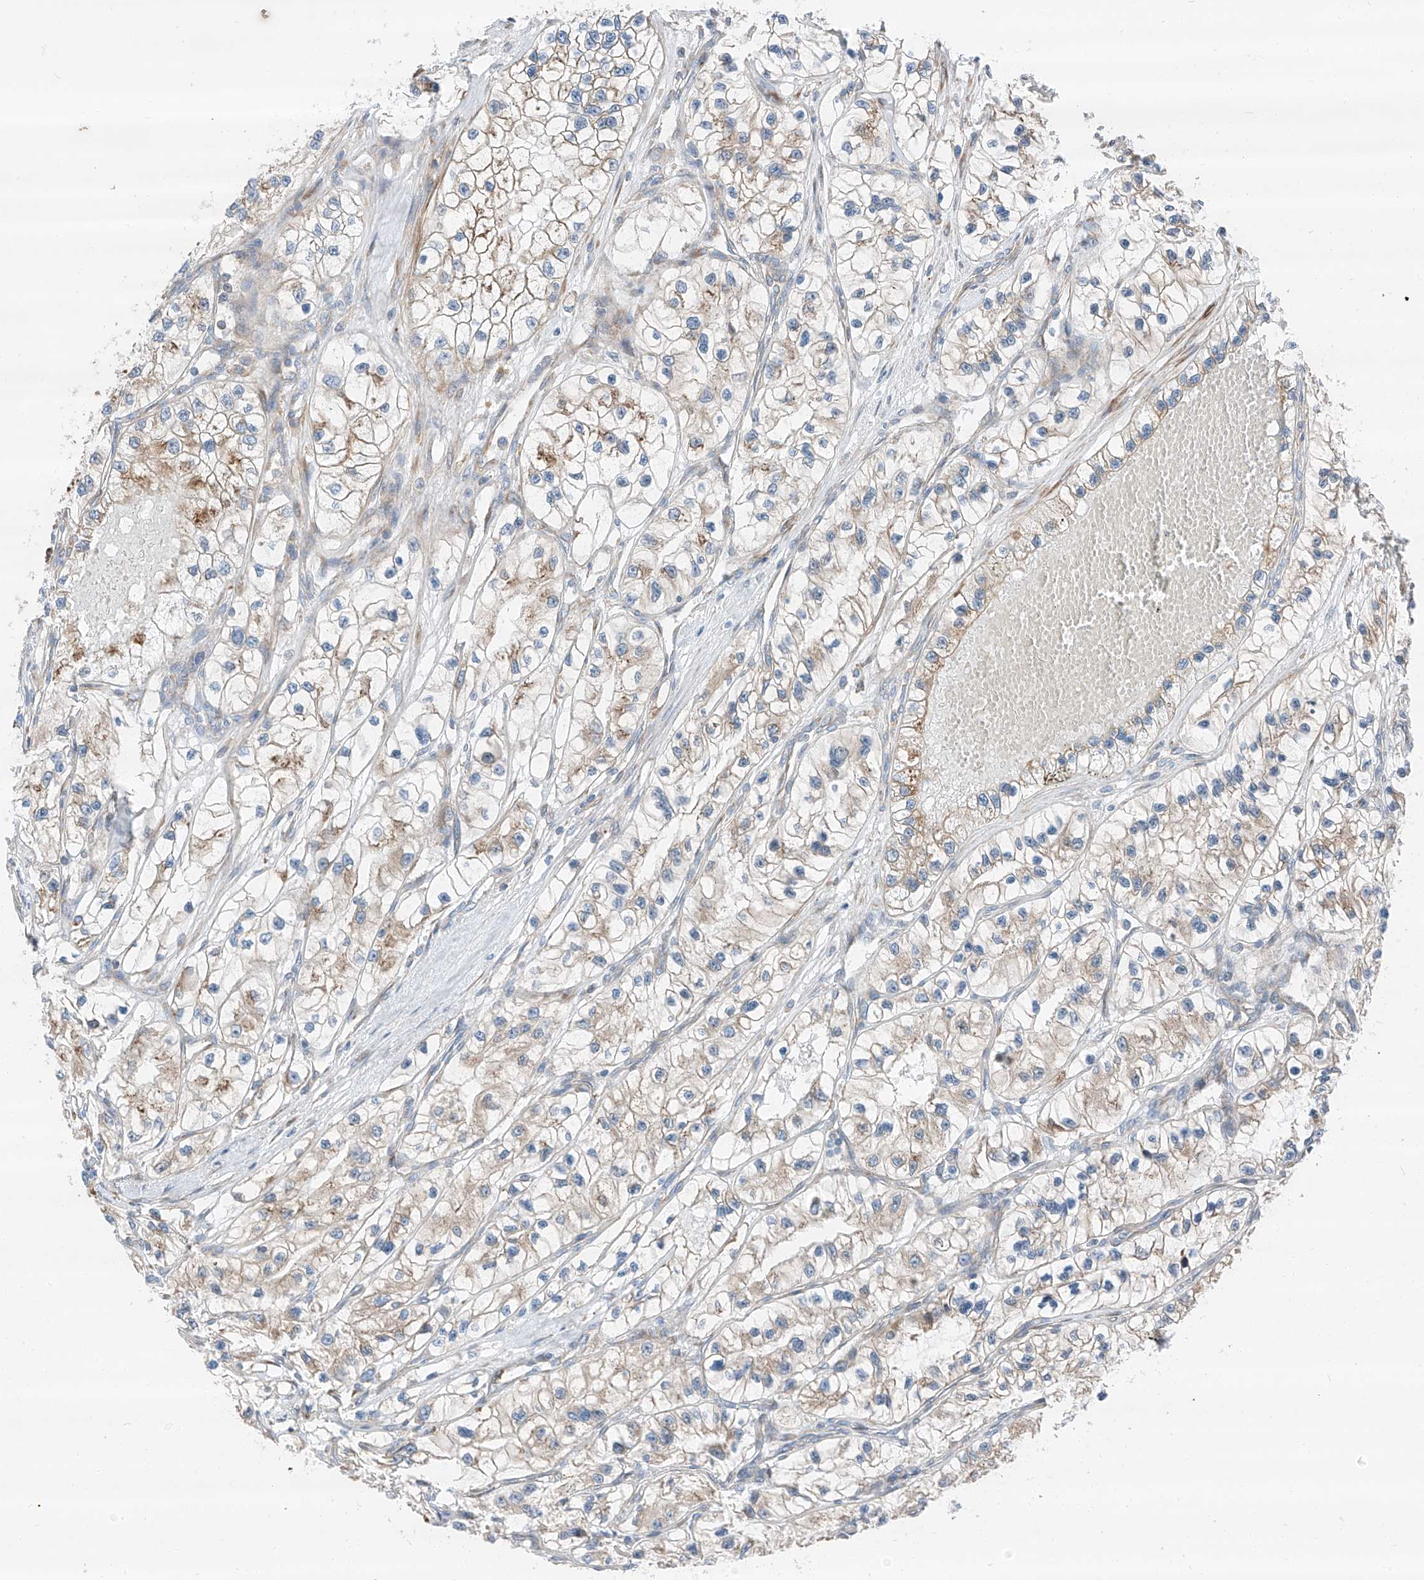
{"staining": {"intensity": "weak", "quantity": "<25%", "location": "cytoplasmic/membranous"}, "tissue": "renal cancer", "cell_type": "Tumor cells", "image_type": "cancer", "snomed": [{"axis": "morphology", "description": "Adenocarcinoma, NOS"}, {"axis": "topography", "description": "Kidney"}], "caption": "High power microscopy image of an immunohistochemistry micrograph of adenocarcinoma (renal), revealing no significant positivity in tumor cells. The staining was performed using DAB (3,3'-diaminobenzidine) to visualize the protein expression in brown, while the nuclei were stained in blue with hematoxylin (Magnification: 20x).", "gene": "ZC3H15", "patient": {"sex": "female", "age": 57}}